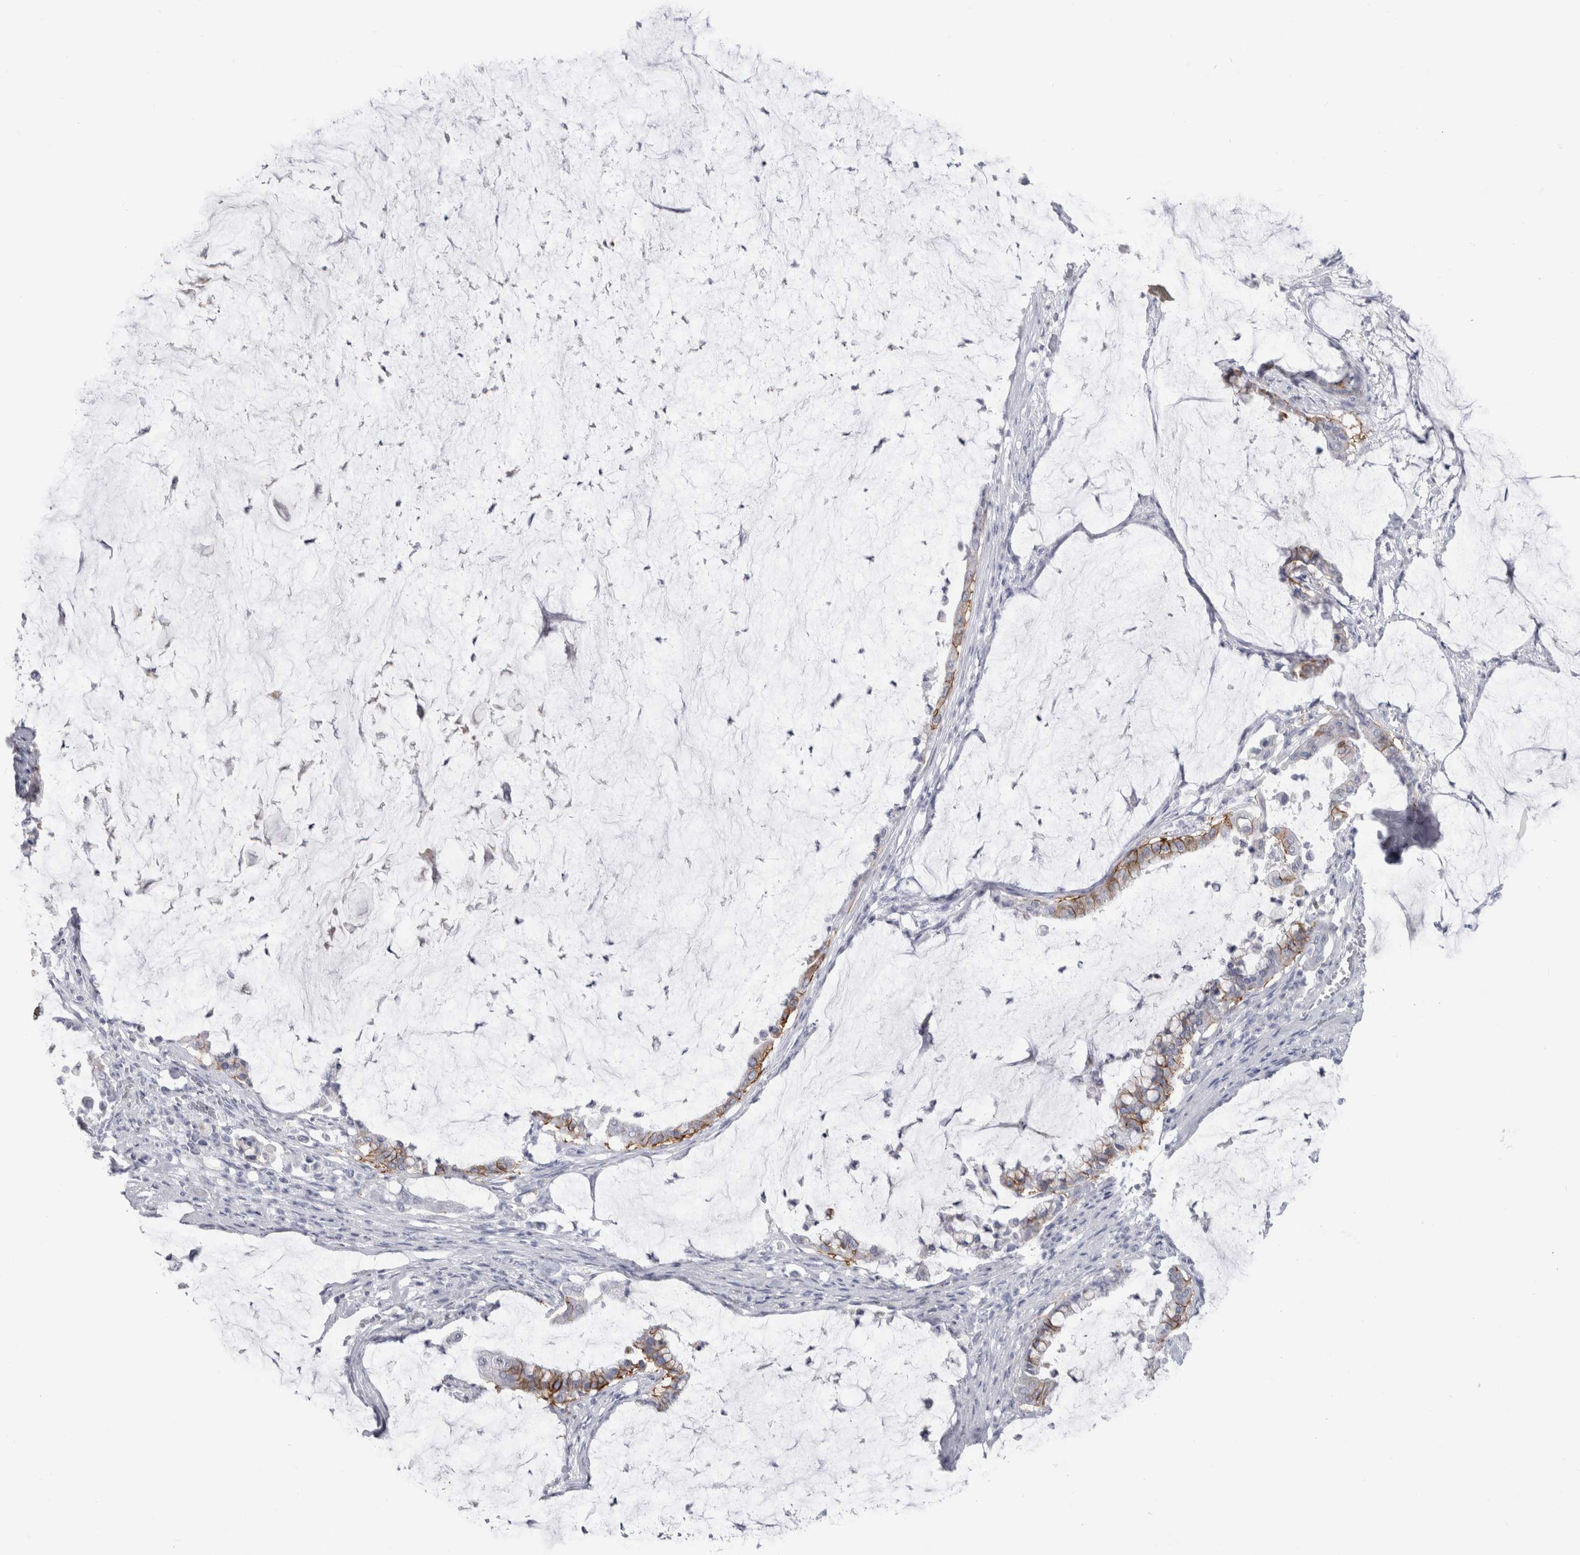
{"staining": {"intensity": "moderate", "quantity": "<25%", "location": "cytoplasmic/membranous"}, "tissue": "pancreatic cancer", "cell_type": "Tumor cells", "image_type": "cancer", "snomed": [{"axis": "morphology", "description": "Adenocarcinoma, NOS"}, {"axis": "topography", "description": "Pancreas"}], "caption": "Tumor cells show moderate cytoplasmic/membranous positivity in about <25% of cells in pancreatic cancer.", "gene": "CDH17", "patient": {"sex": "male", "age": 41}}